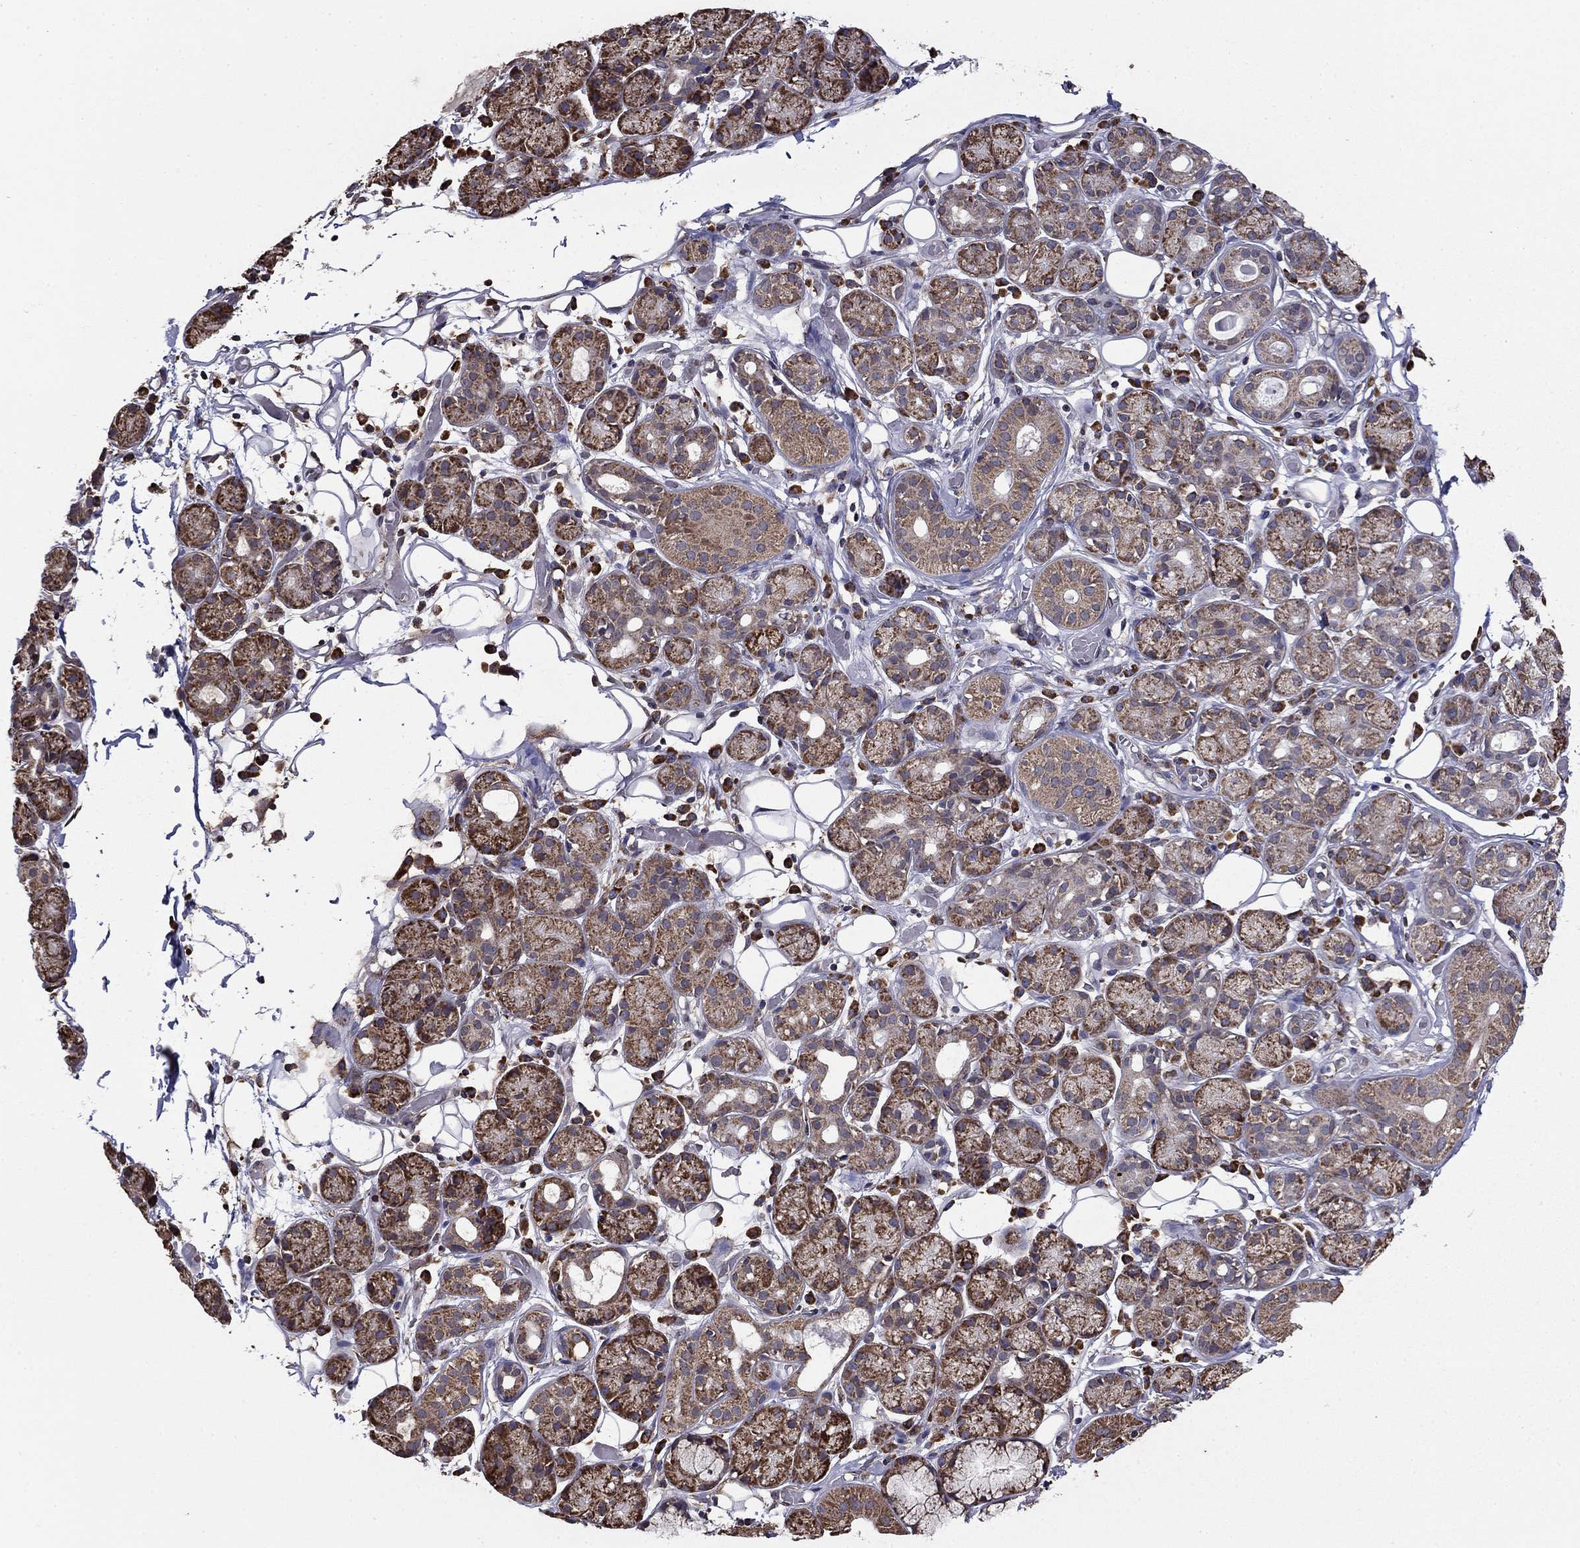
{"staining": {"intensity": "moderate", "quantity": ">75%", "location": "cytoplasmic/membranous"}, "tissue": "salivary gland", "cell_type": "Glandular cells", "image_type": "normal", "snomed": [{"axis": "morphology", "description": "Normal tissue, NOS"}, {"axis": "topography", "description": "Salivary gland"}, {"axis": "topography", "description": "Peripheral nerve tissue"}], "caption": "DAB immunohistochemical staining of normal salivary gland reveals moderate cytoplasmic/membranous protein positivity in approximately >75% of glandular cells.", "gene": "NKIRAS1", "patient": {"sex": "male", "age": 71}}